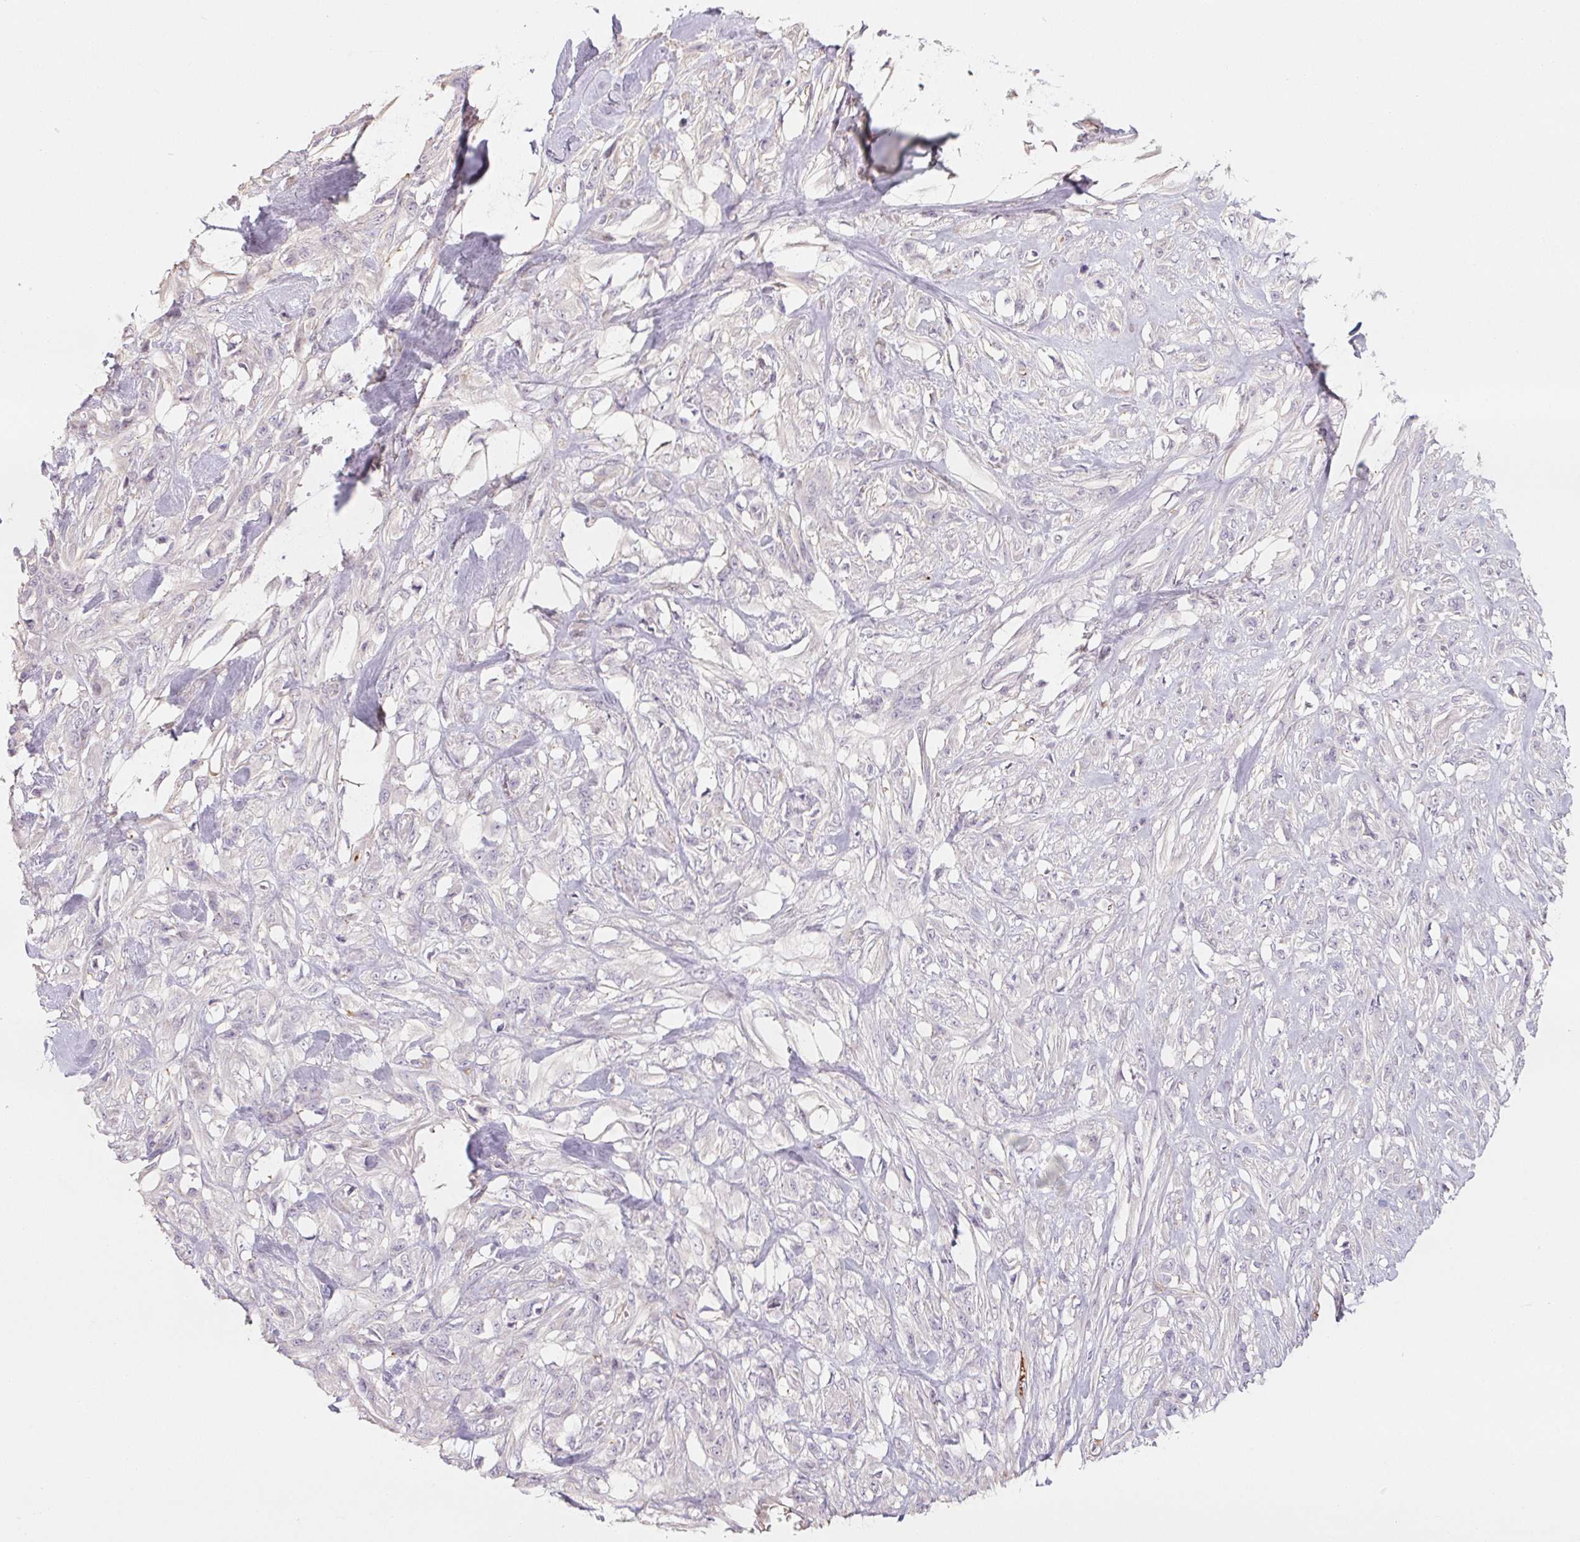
{"staining": {"intensity": "negative", "quantity": "none", "location": "none"}, "tissue": "skin cancer", "cell_type": "Tumor cells", "image_type": "cancer", "snomed": [{"axis": "morphology", "description": "Squamous cell carcinoma, NOS"}, {"axis": "topography", "description": "Skin"}], "caption": "The histopathology image shows no staining of tumor cells in skin cancer.", "gene": "ANKRD13B", "patient": {"sex": "female", "age": 59}}